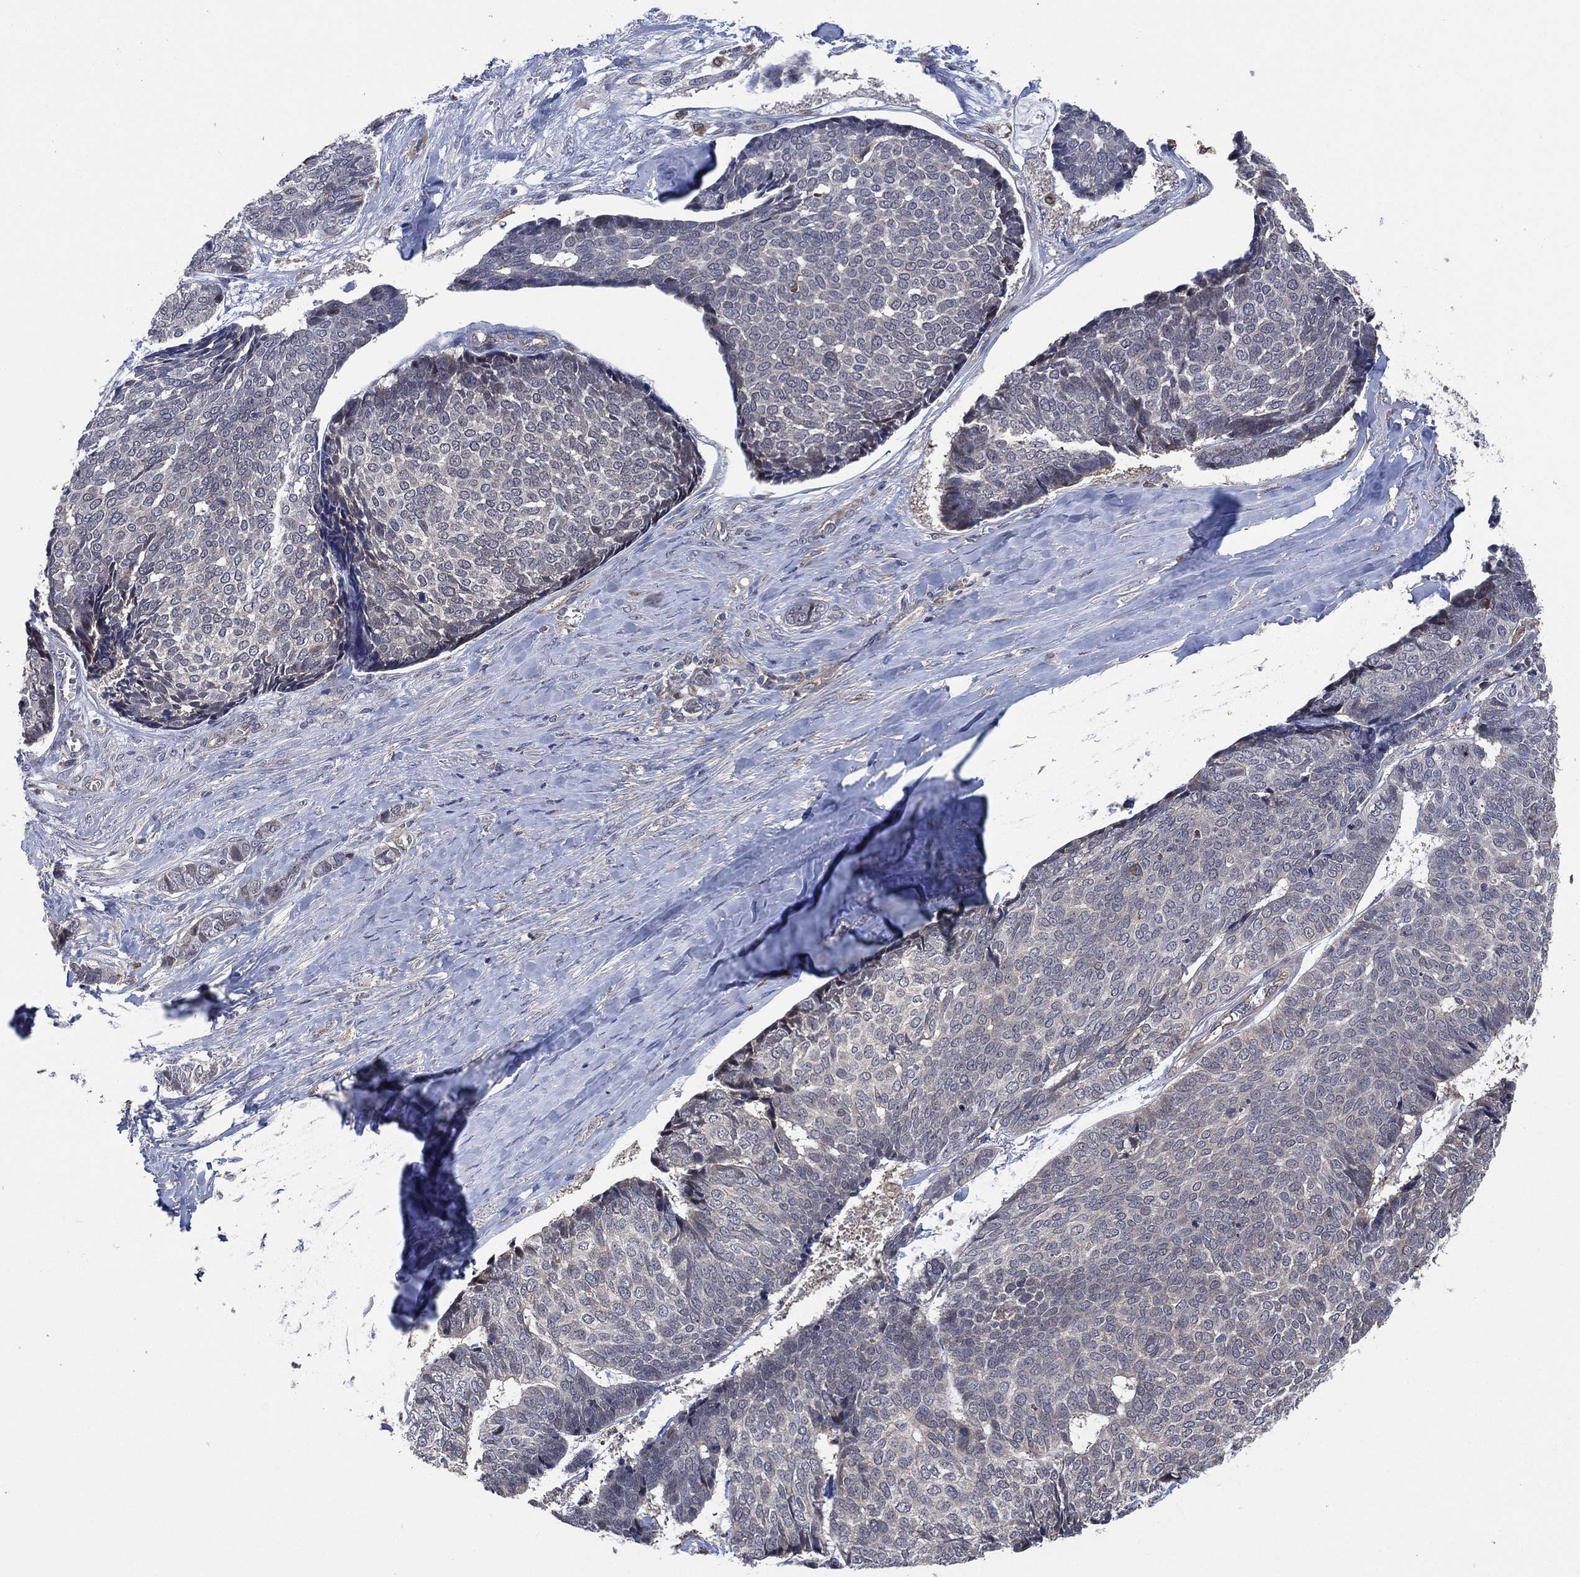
{"staining": {"intensity": "negative", "quantity": "none", "location": "none"}, "tissue": "skin cancer", "cell_type": "Tumor cells", "image_type": "cancer", "snomed": [{"axis": "morphology", "description": "Basal cell carcinoma"}, {"axis": "topography", "description": "Skin"}], "caption": "Tumor cells are negative for brown protein staining in skin cancer.", "gene": "FES", "patient": {"sex": "male", "age": 86}}